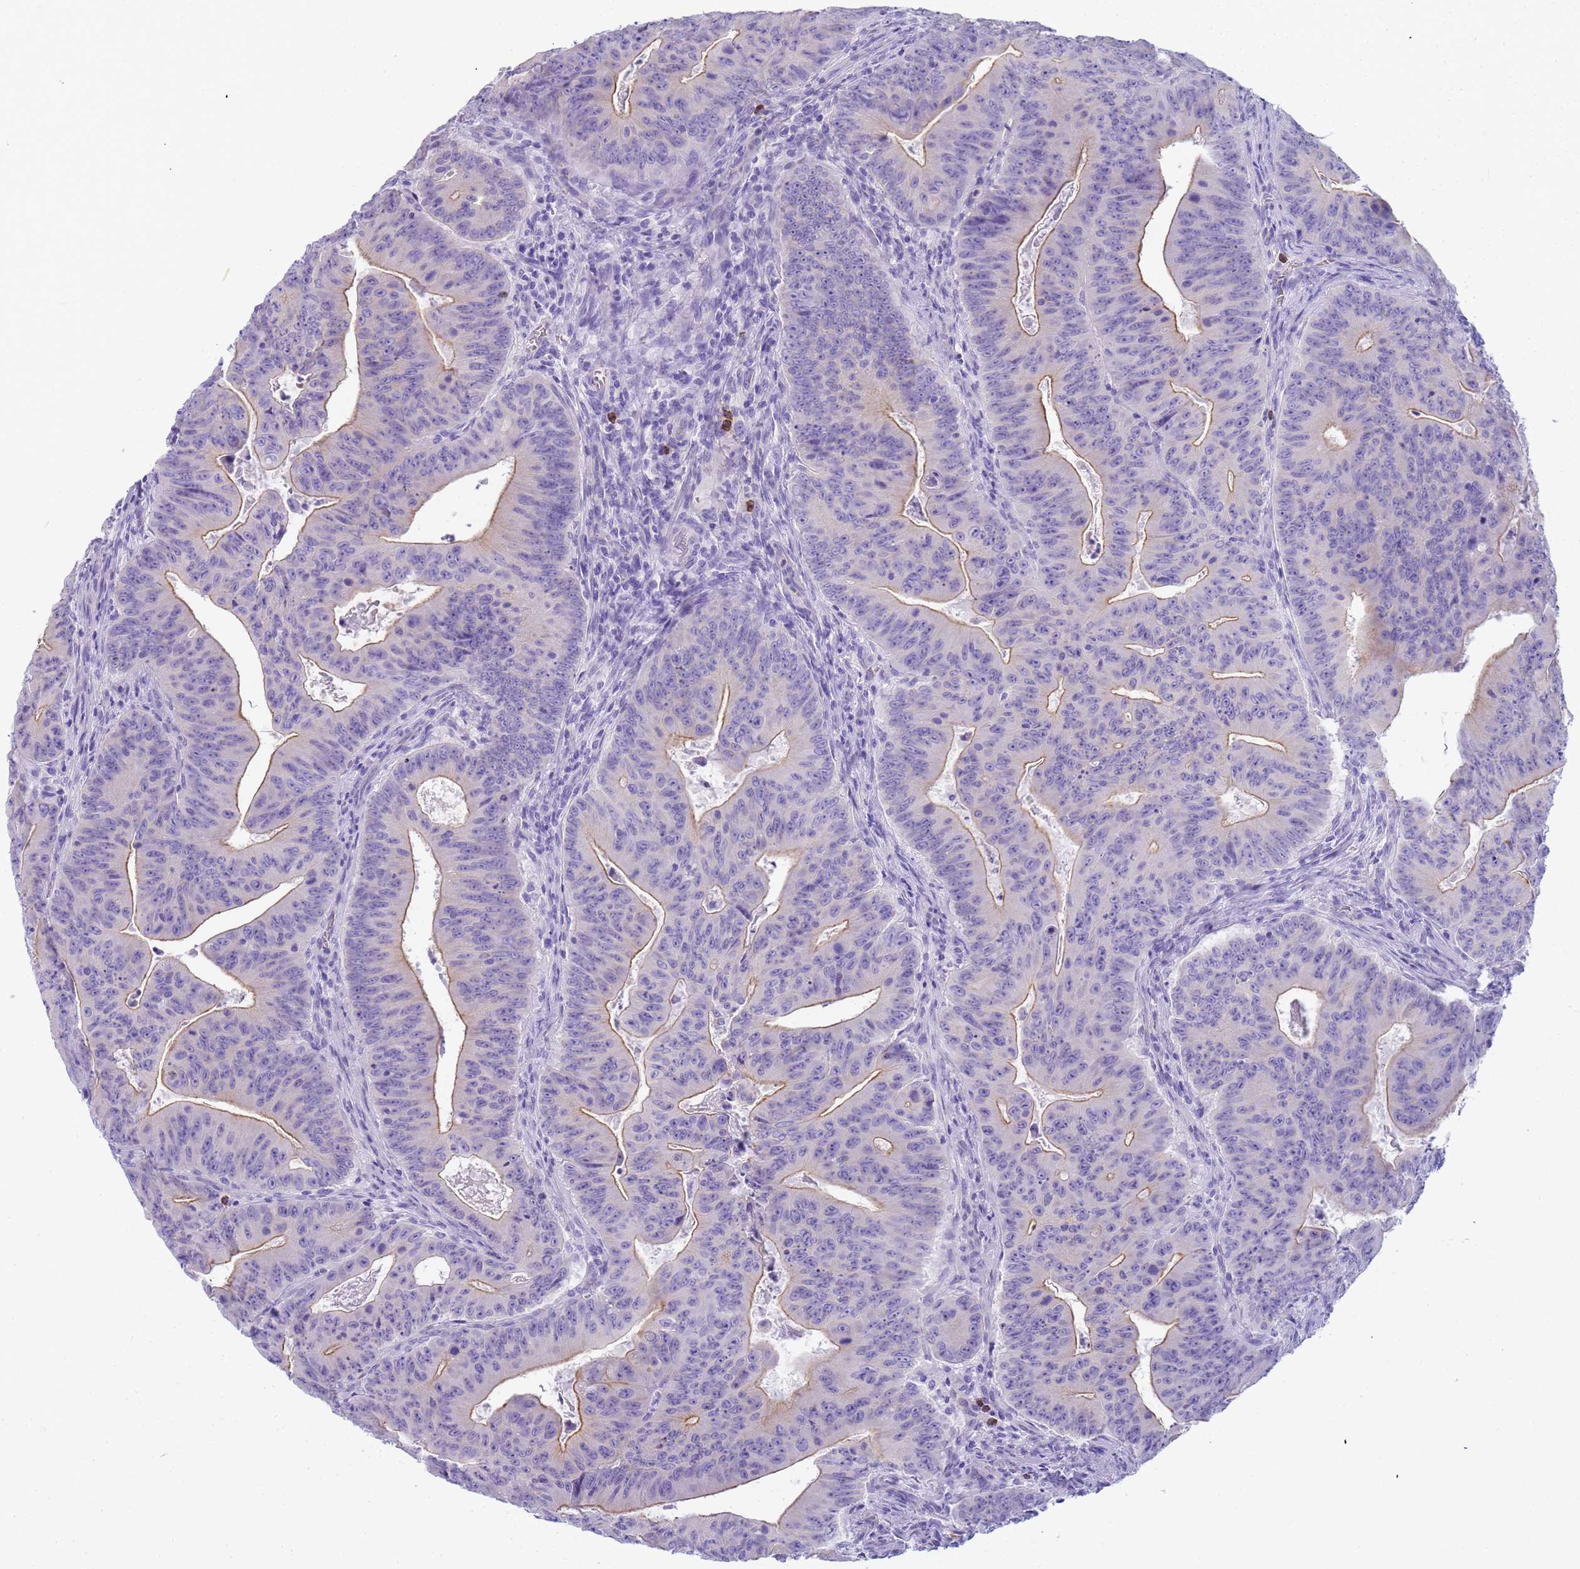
{"staining": {"intensity": "moderate", "quantity": "<25%", "location": "cytoplasmic/membranous"}, "tissue": "colorectal cancer", "cell_type": "Tumor cells", "image_type": "cancer", "snomed": [{"axis": "morphology", "description": "Adenocarcinoma, NOS"}, {"axis": "topography", "description": "Rectum"}], "caption": "IHC image of colorectal adenocarcinoma stained for a protein (brown), which displays low levels of moderate cytoplasmic/membranous expression in approximately <25% of tumor cells.", "gene": "RNASE2", "patient": {"sex": "female", "age": 75}}